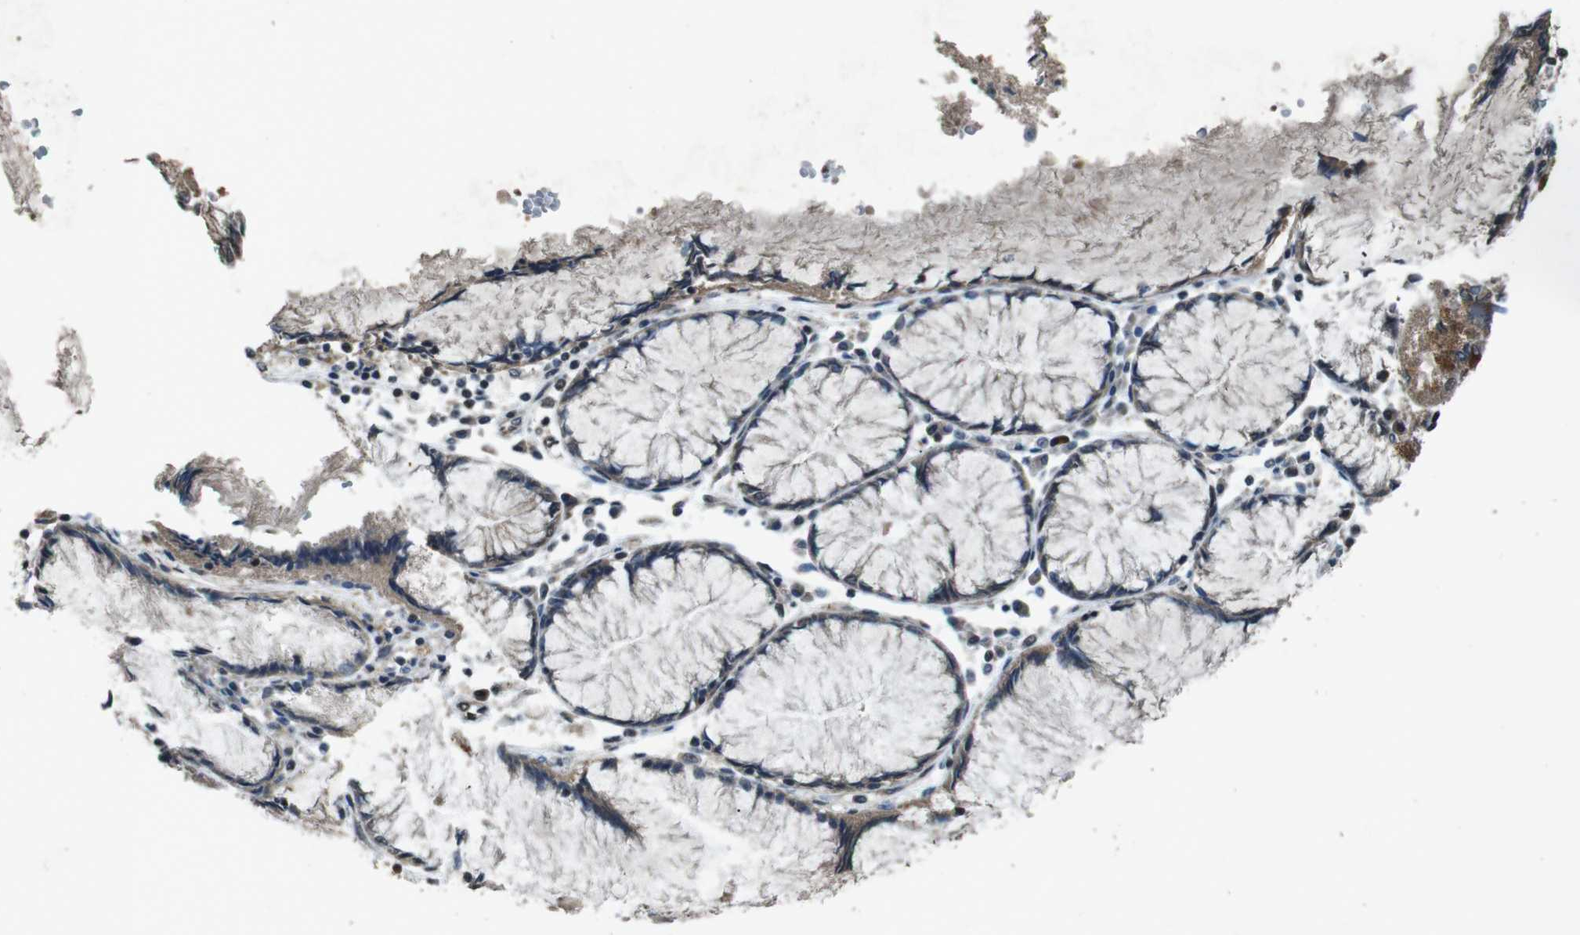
{"staining": {"intensity": "weak", "quantity": ">75%", "location": "cytoplasmic/membranous"}, "tissue": "stomach cancer", "cell_type": "Tumor cells", "image_type": "cancer", "snomed": [{"axis": "morphology", "description": "Normal tissue, NOS"}, {"axis": "morphology", "description": "Adenocarcinoma, NOS"}, {"axis": "topography", "description": "Stomach, upper"}, {"axis": "topography", "description": "Stomach"}], "caption": "Protein expression analysis of stomach cancer reveals weak cytoplasmic/membranous staining in about >75% of tumor cells.", "gene": "SOCS1", "patient": {"sex": "male", "age": 59}}